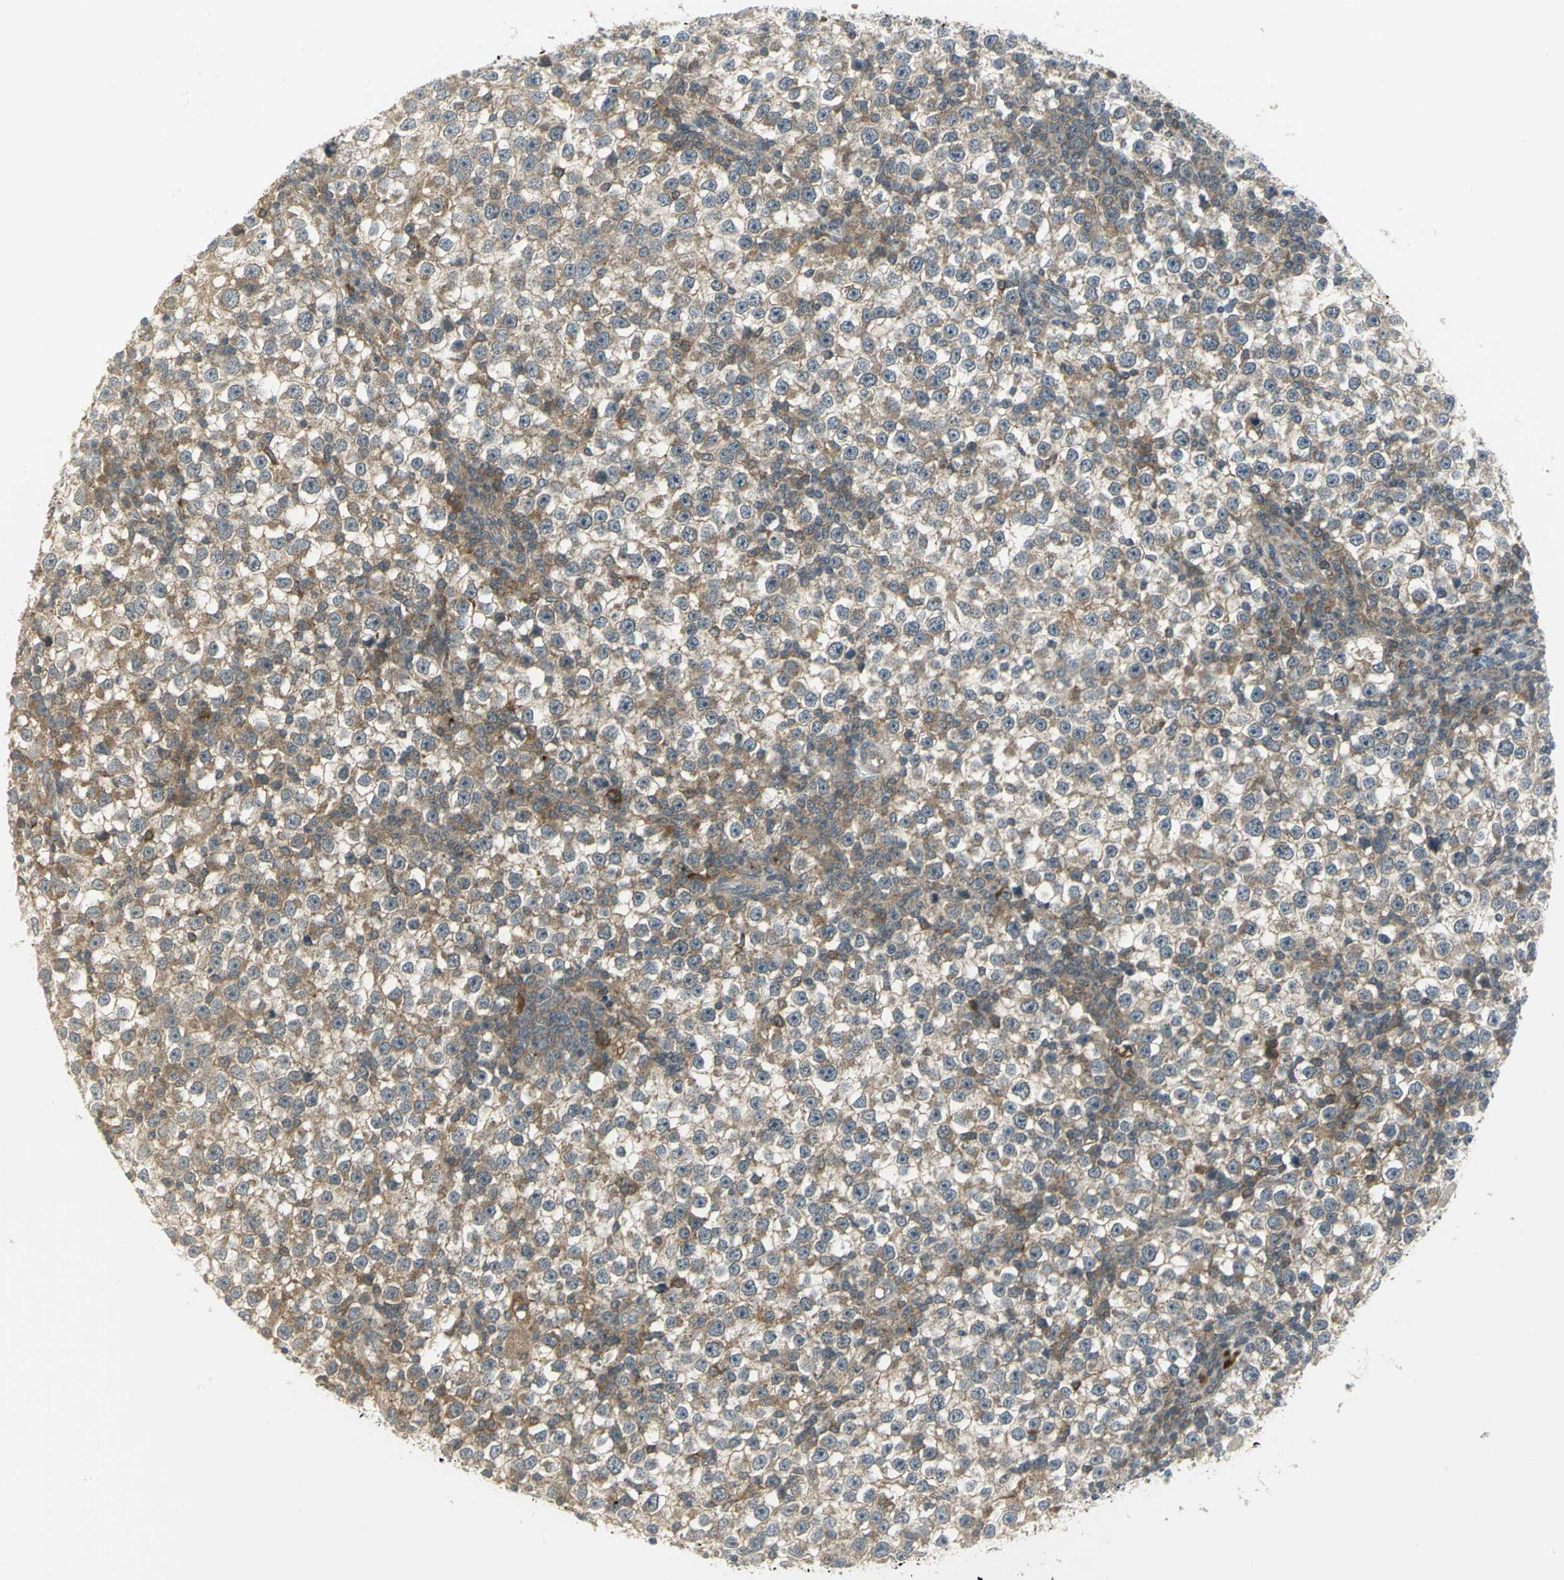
{"staining": {"intensity": "moderate", "quantity": ">75%", "location": "cytoplasmic/membranous"}, "tissue": "testis cancer", "cell_type": "Tumor cells", "image_type": "cancer", "snomed": [{"axis": "morphology", "description": "Seminoma, NOS"}, {"axis": "topography", "description": "Testis"}], "caption": "Testis seminoma stained for a protein shows moderate cytoplasmic/membranous positivity in tumor cells. Immunohistochemistry stains the protein in brown and the nuclei are stained blue.", "gene": "MAPK8IP3", "patient": {"sex": "male", "age": 65}}